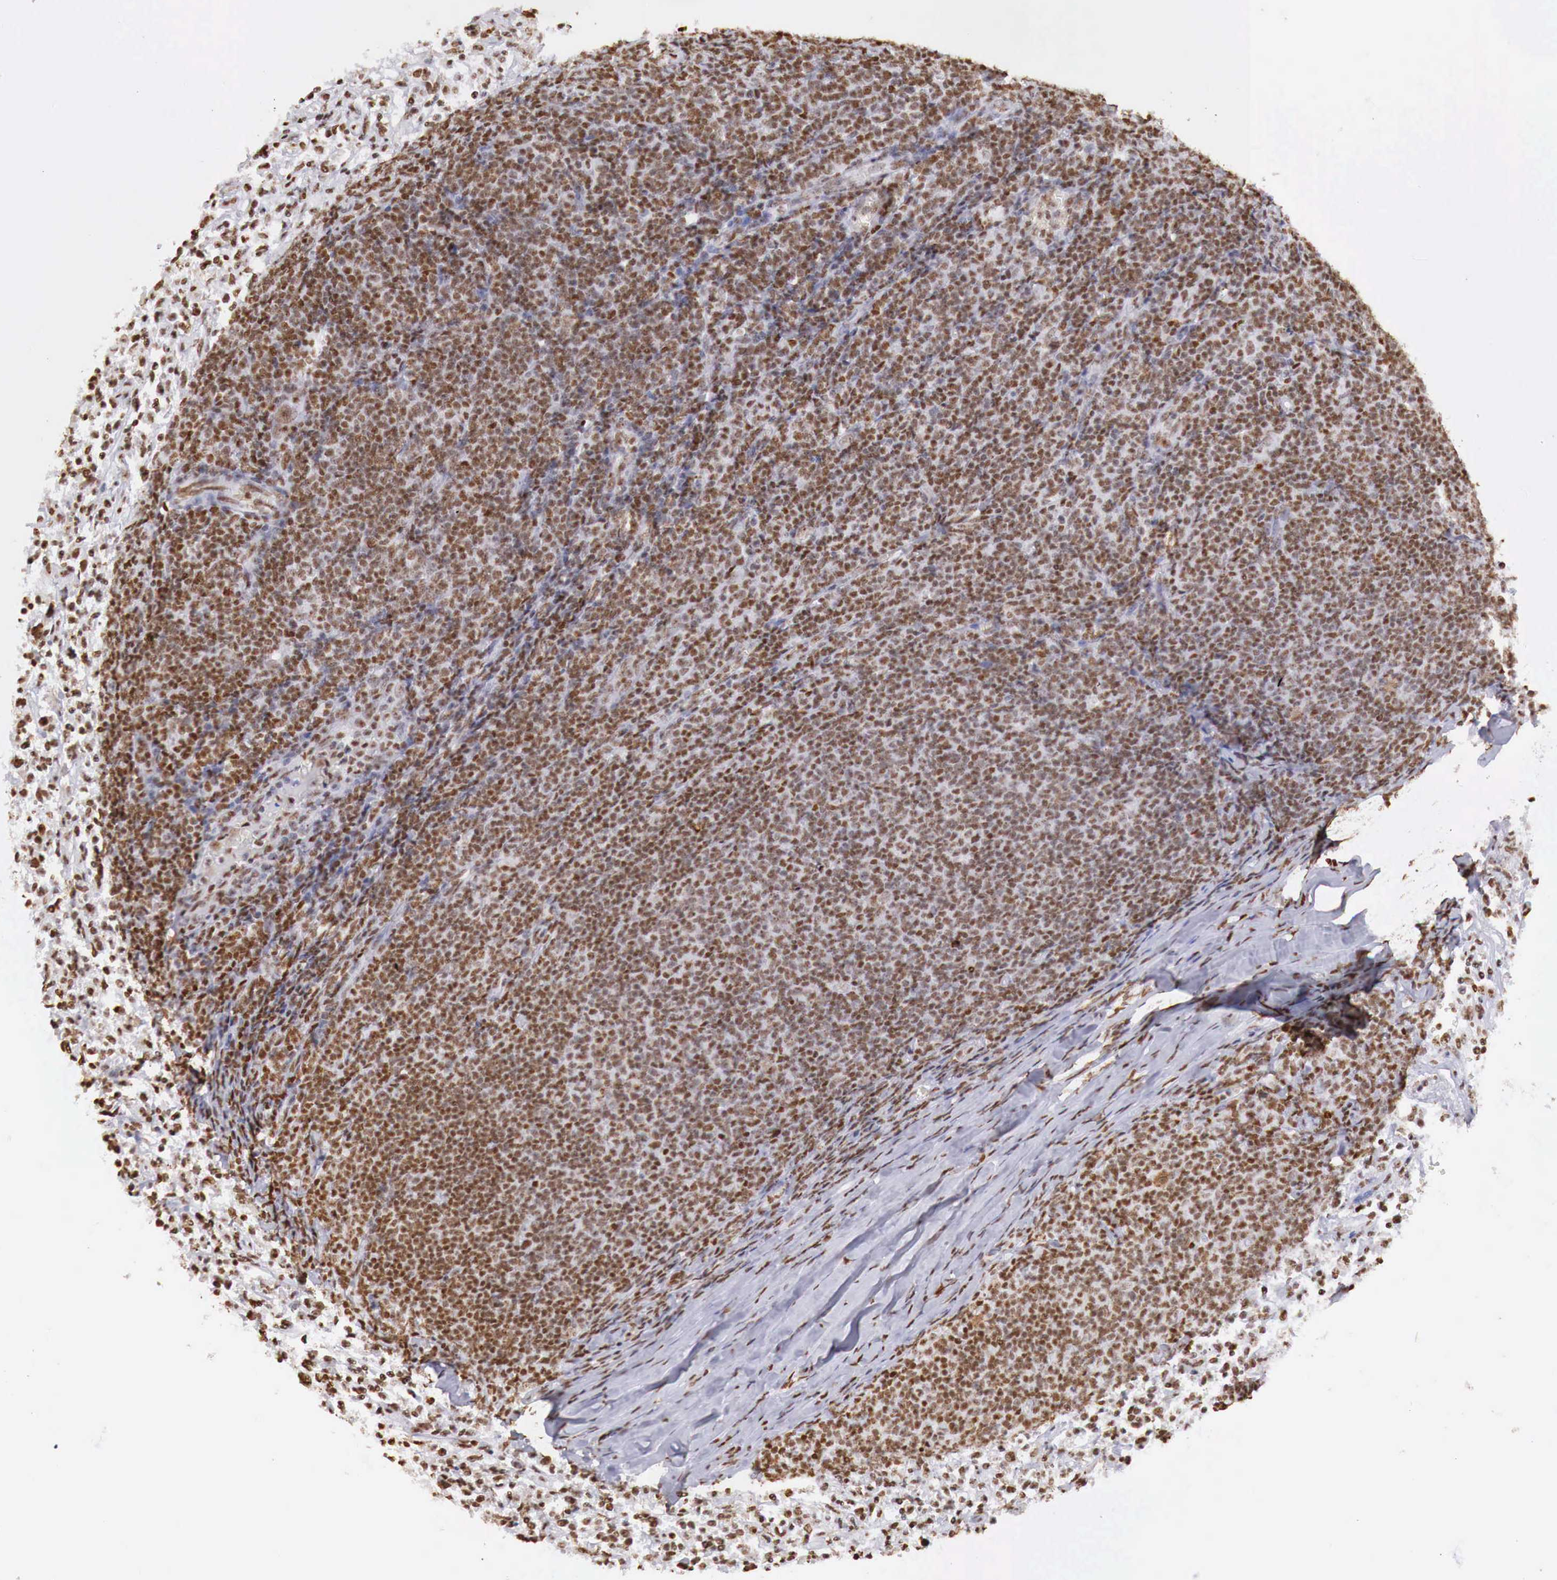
{"staining": {"intensity": "strong", "quantity": ">75%", "location": "nuclear"}, "tissue": "lymphoma", "cell_type": "Tumor cells", "image_type": "cancer", "snomed": [{"axis": "morphology", "description": "Malignant lymphoma, non-Hodgkin's type, Low grade"}, {"axis": "topography", "description": "Lymph node"}], "caption": "About >75% of tumor cells in malignant lymphoma, non-Hodgkin's type (low-grade) display strong nuclear protein staining as visualized by brown immunohistochemical staining.", "gene": "DKC1", "patient": {"sex": "male", "age": 74}}